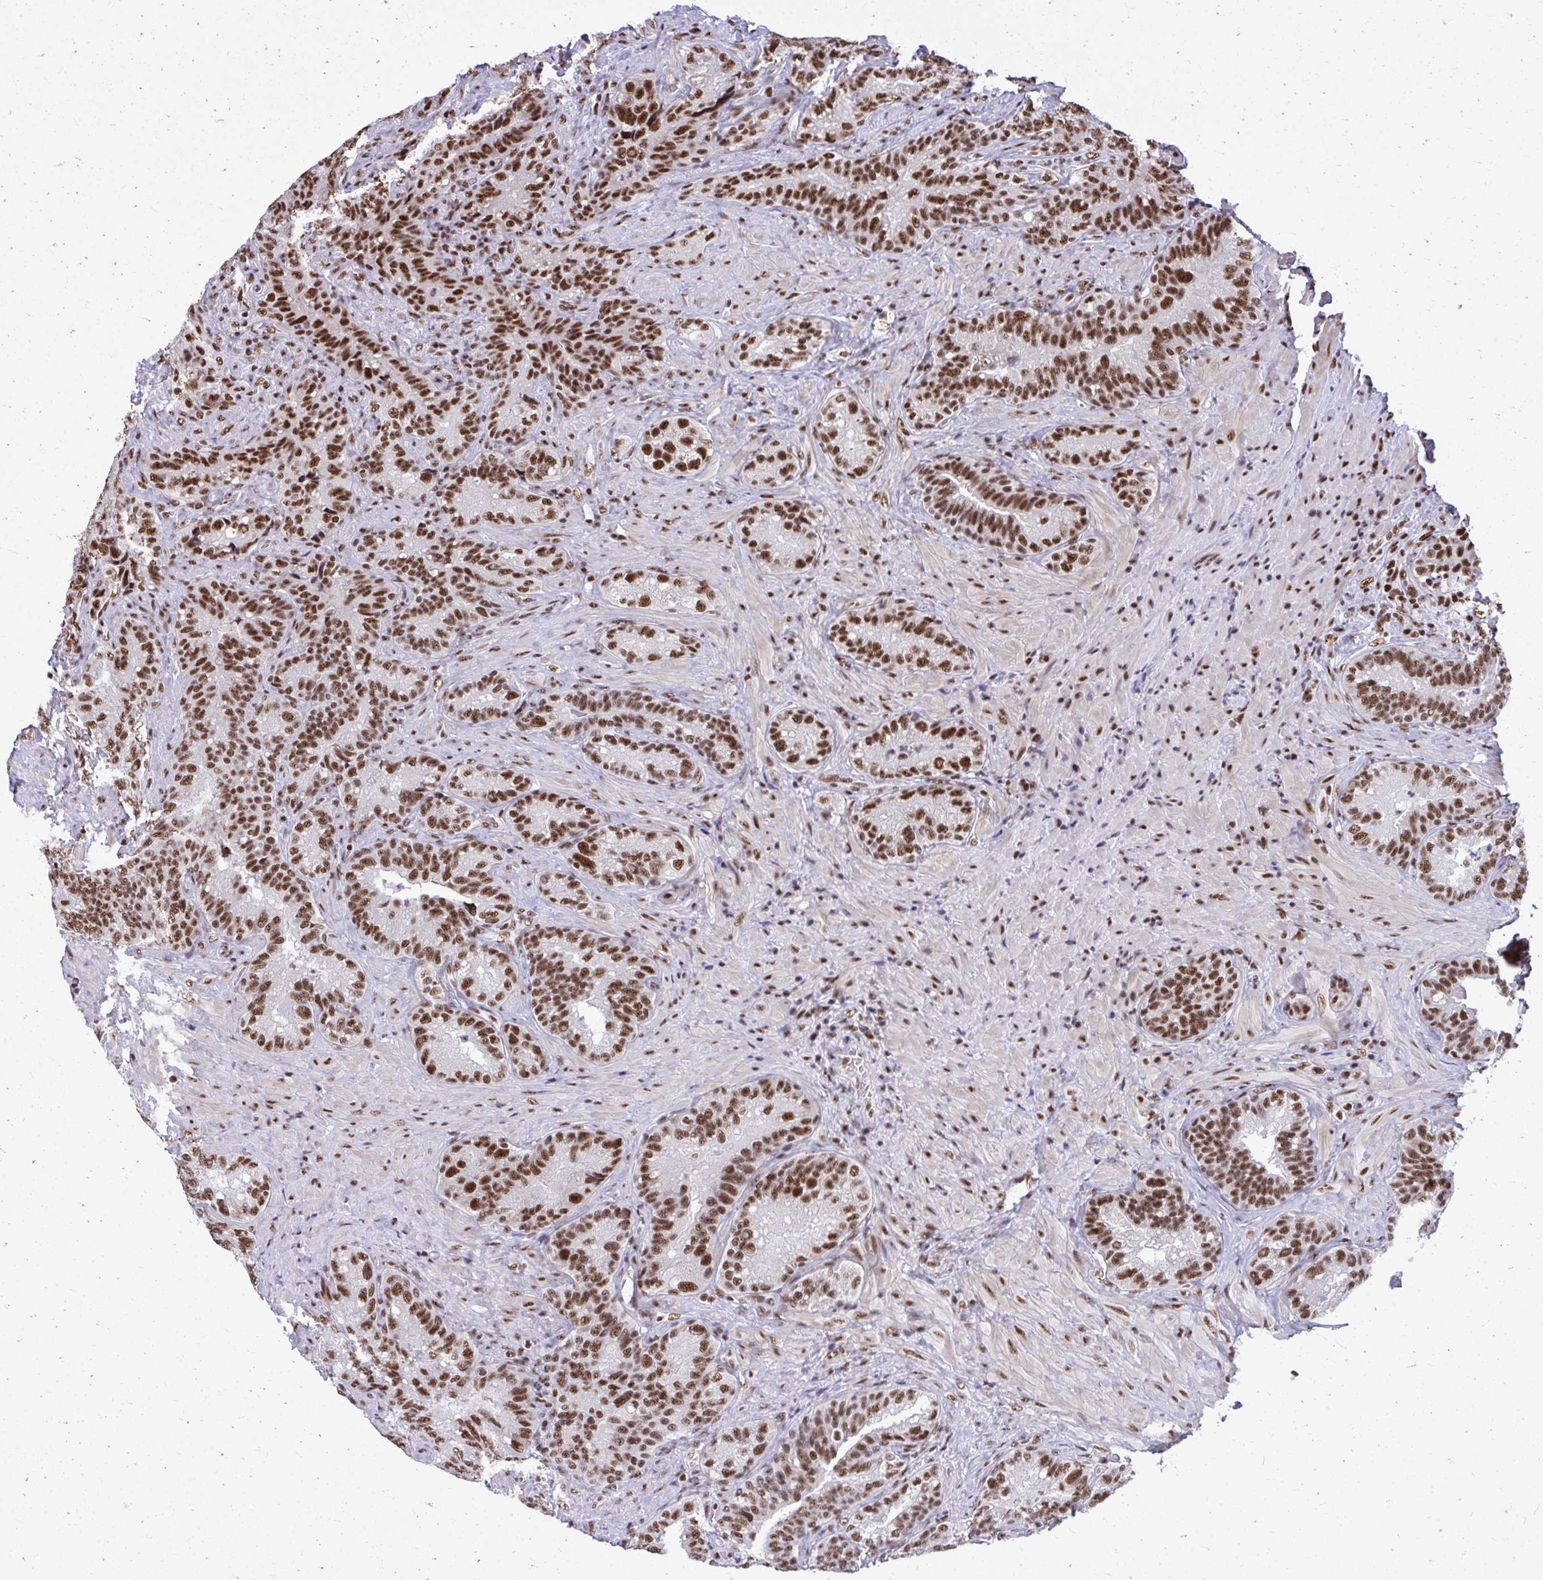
{"staining": {"intensity": "strong", "quantity": ">75%", "location": "nuclear"}, "tissue": "seminal vesicle", "cell_type": "Glandular cells", "image_type": "normal", "snomed": [{"axis": "morphology", "description": "Normal tissue, NOS"}, {"axis": "topography", "description": "Seminal veicle"}], "caption": "Immunohistochemistry of normal human seminal vesicle reveals high levels of strong nuclear expression in approximately >75% of glandular cells. (Brightfield microscopy of DAB IHC at high magnification).", "gene": "PRPF19", "patient": {"sex": "male", "age": 68}}